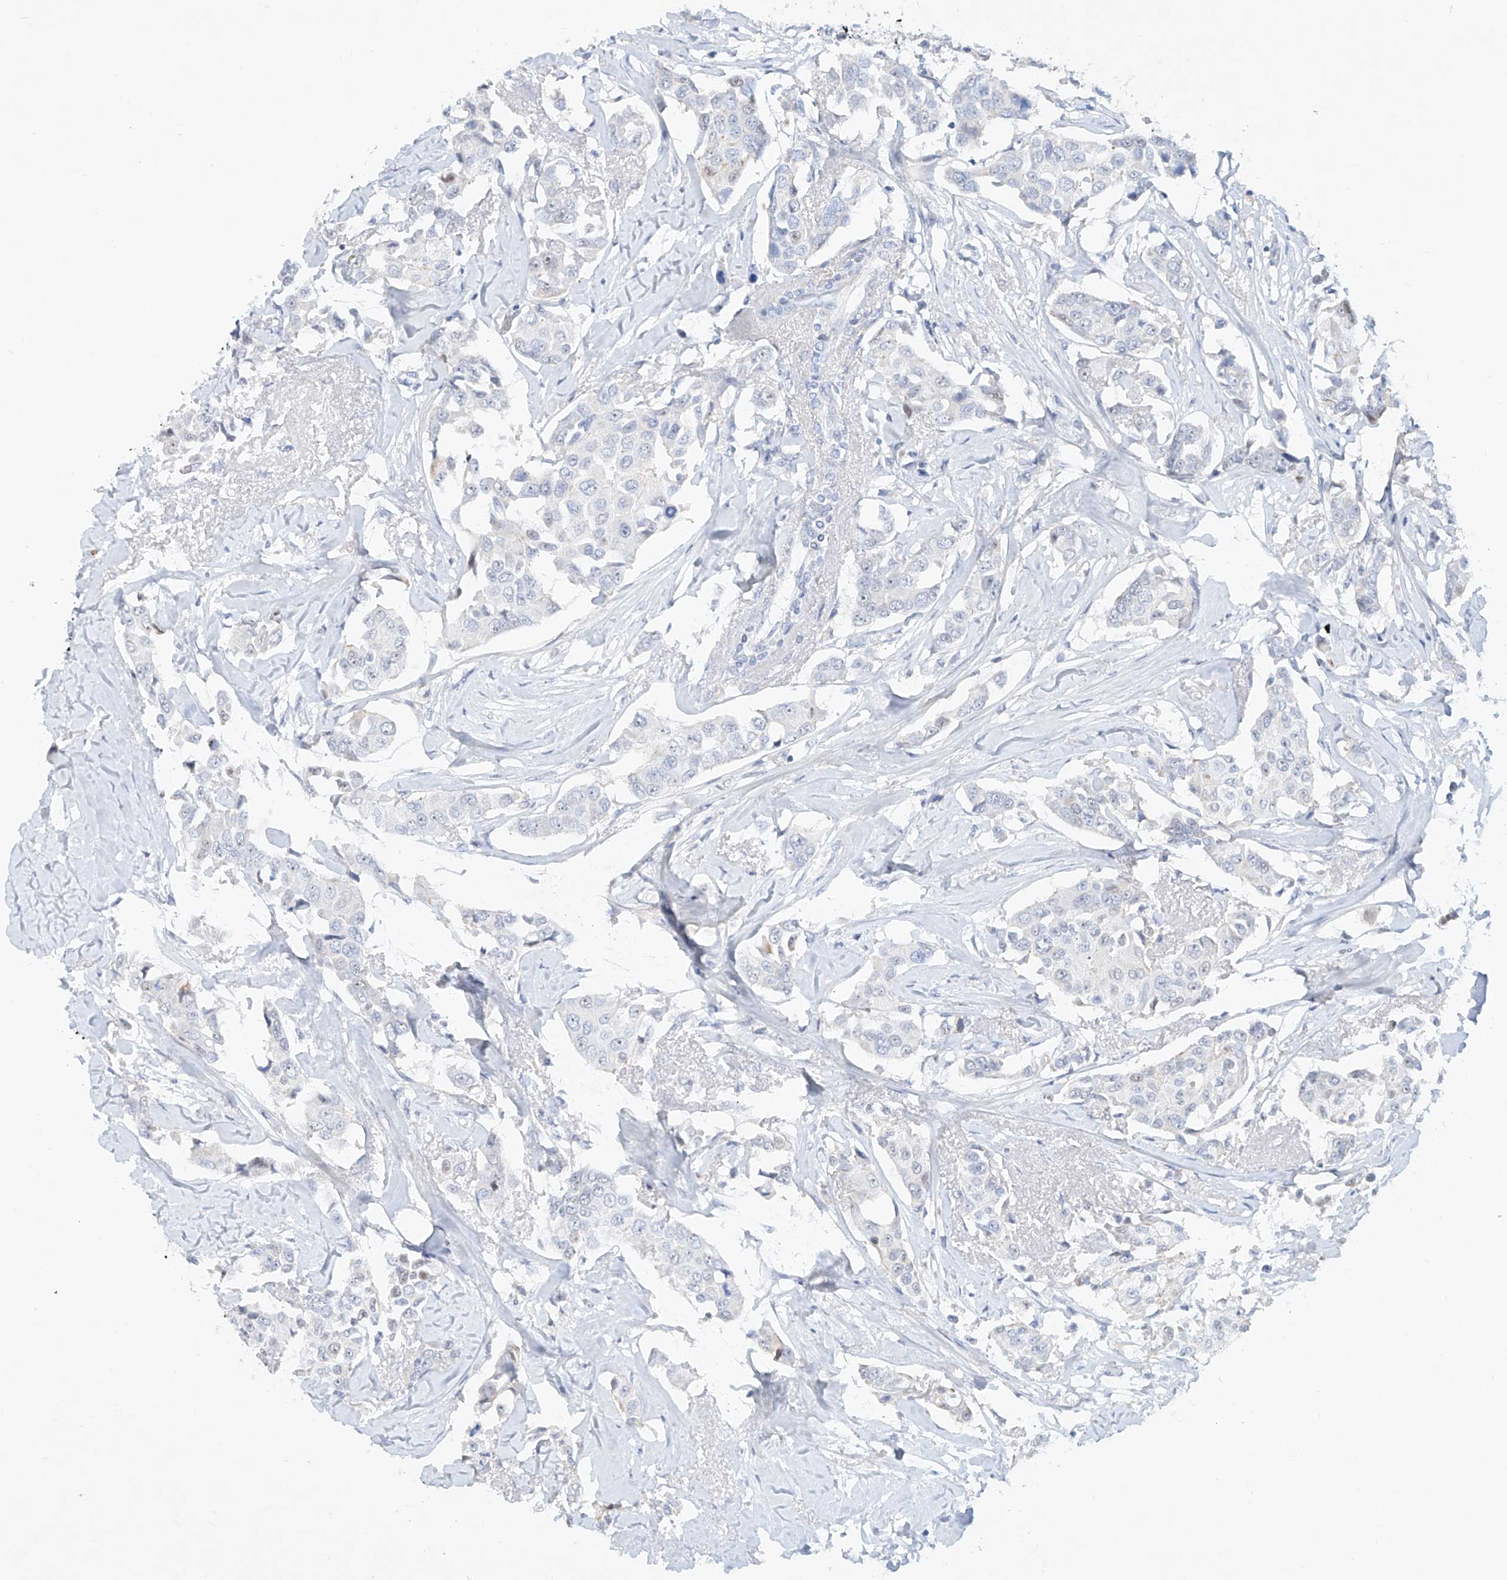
{"staining": {"intensity": "negative", "quantity": "none", "location": "none"}, "tissue": "breast cancer", "cell_type": "Tumor cells", "image_type": "cancer", "snomed": [{"axis": "morphology", "description": "Duct carcinoma"}, {"axis": "topography", "description": "Breast"}], "caption": "An image of breast cancer (intraductal carcinoma) stained for a protein shows no brown staining in tumor cells.", "gene": "SNU13", "patient": {"sex": "female", "age": 80}}